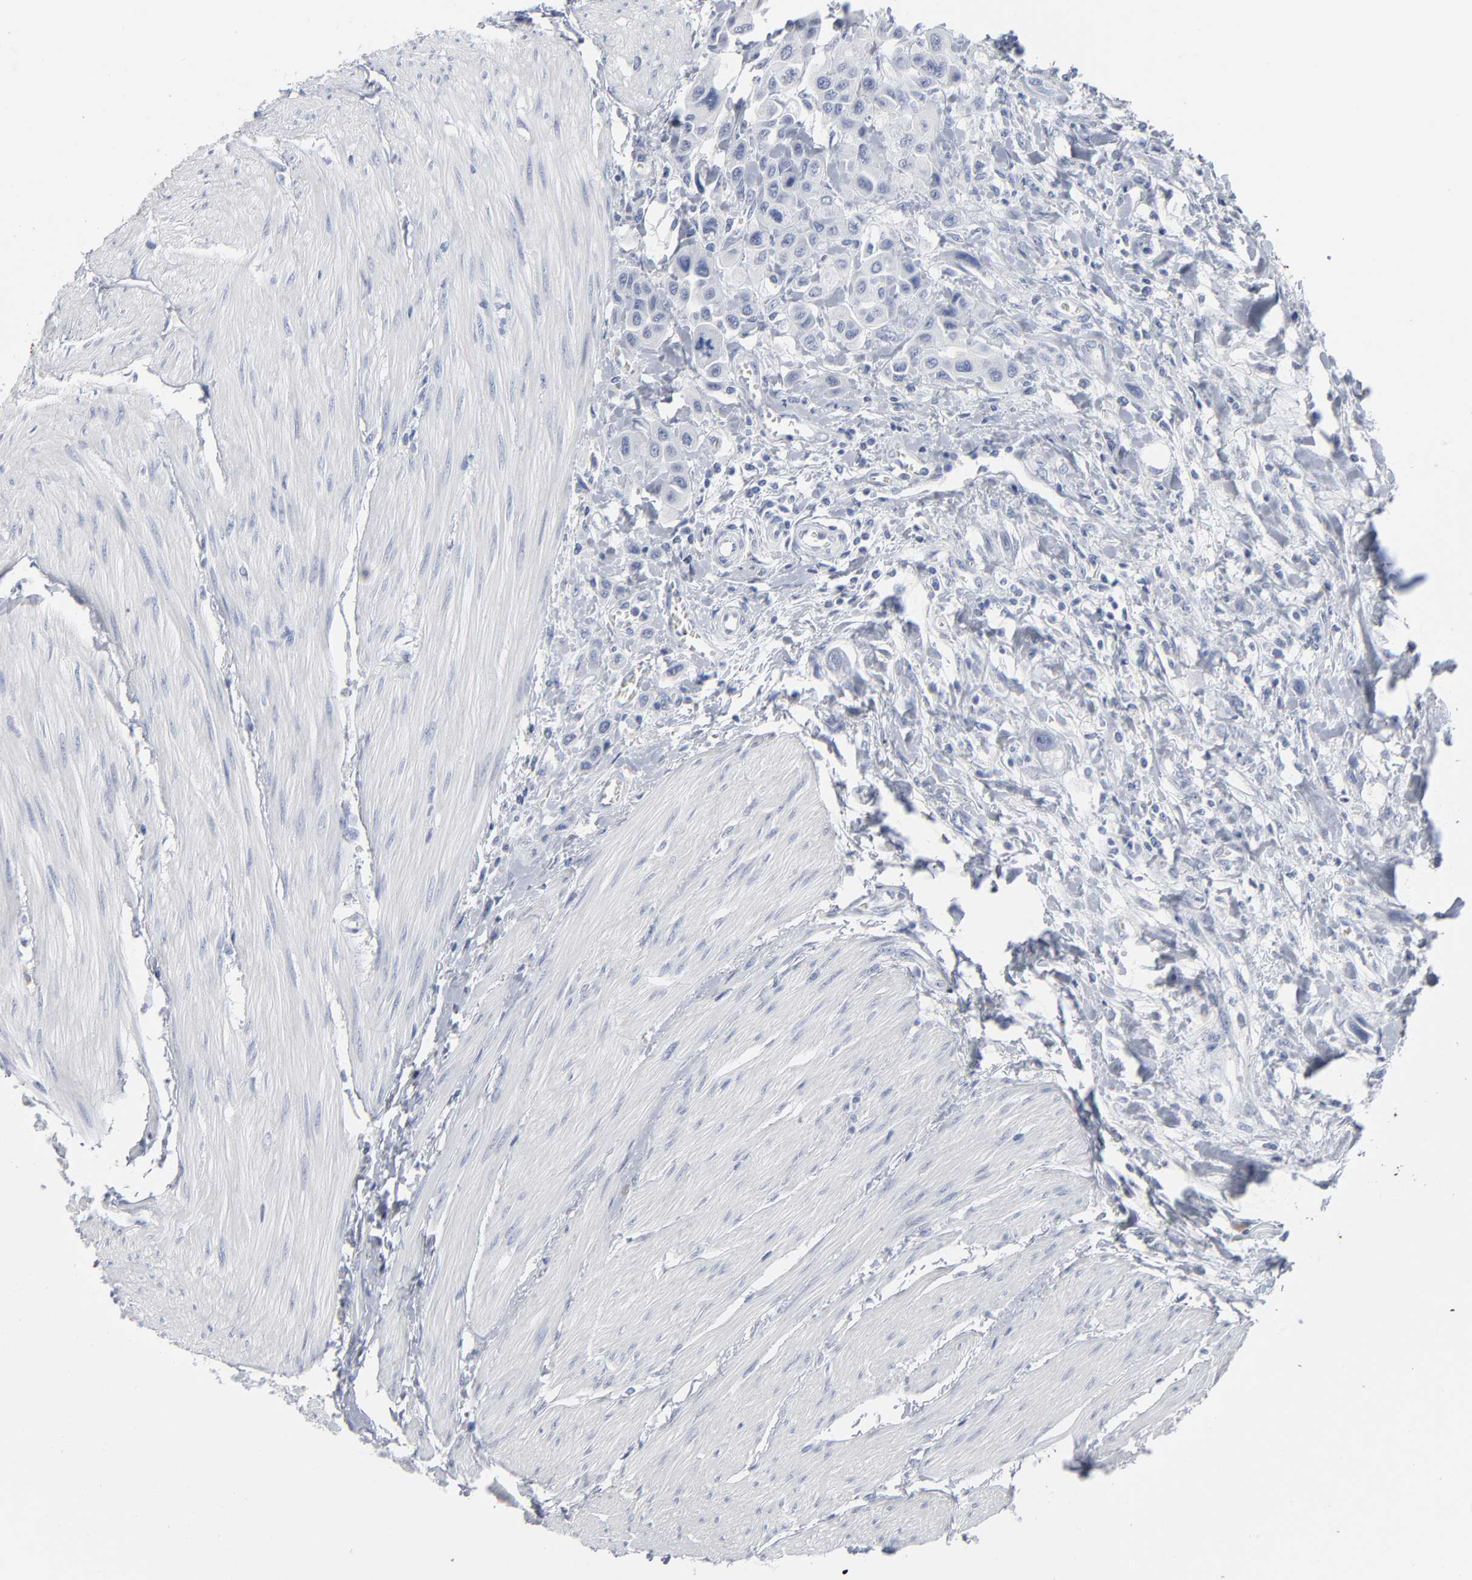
{"staining": {"intensity": "negative", "quantity": "none", "location": "none"}, "tissue": "urothelial cancer", "cell_type": "Tumor cells", "image_type": "cancer", "snomed": [{"axis": "morphology", "description": "Urothelial carcinoma, High grade"}, {"axis": "topography", "description": "Urinary bladder"}], "caption": "High power microscopy micrograph of an immunohistochemistry (IHC) micrograph of high-grade urothelial carcinoma, revealing no significant staining in tumor cells.", "gene": "PAGE1", "patient": {"sex": "male", "age": 50}}